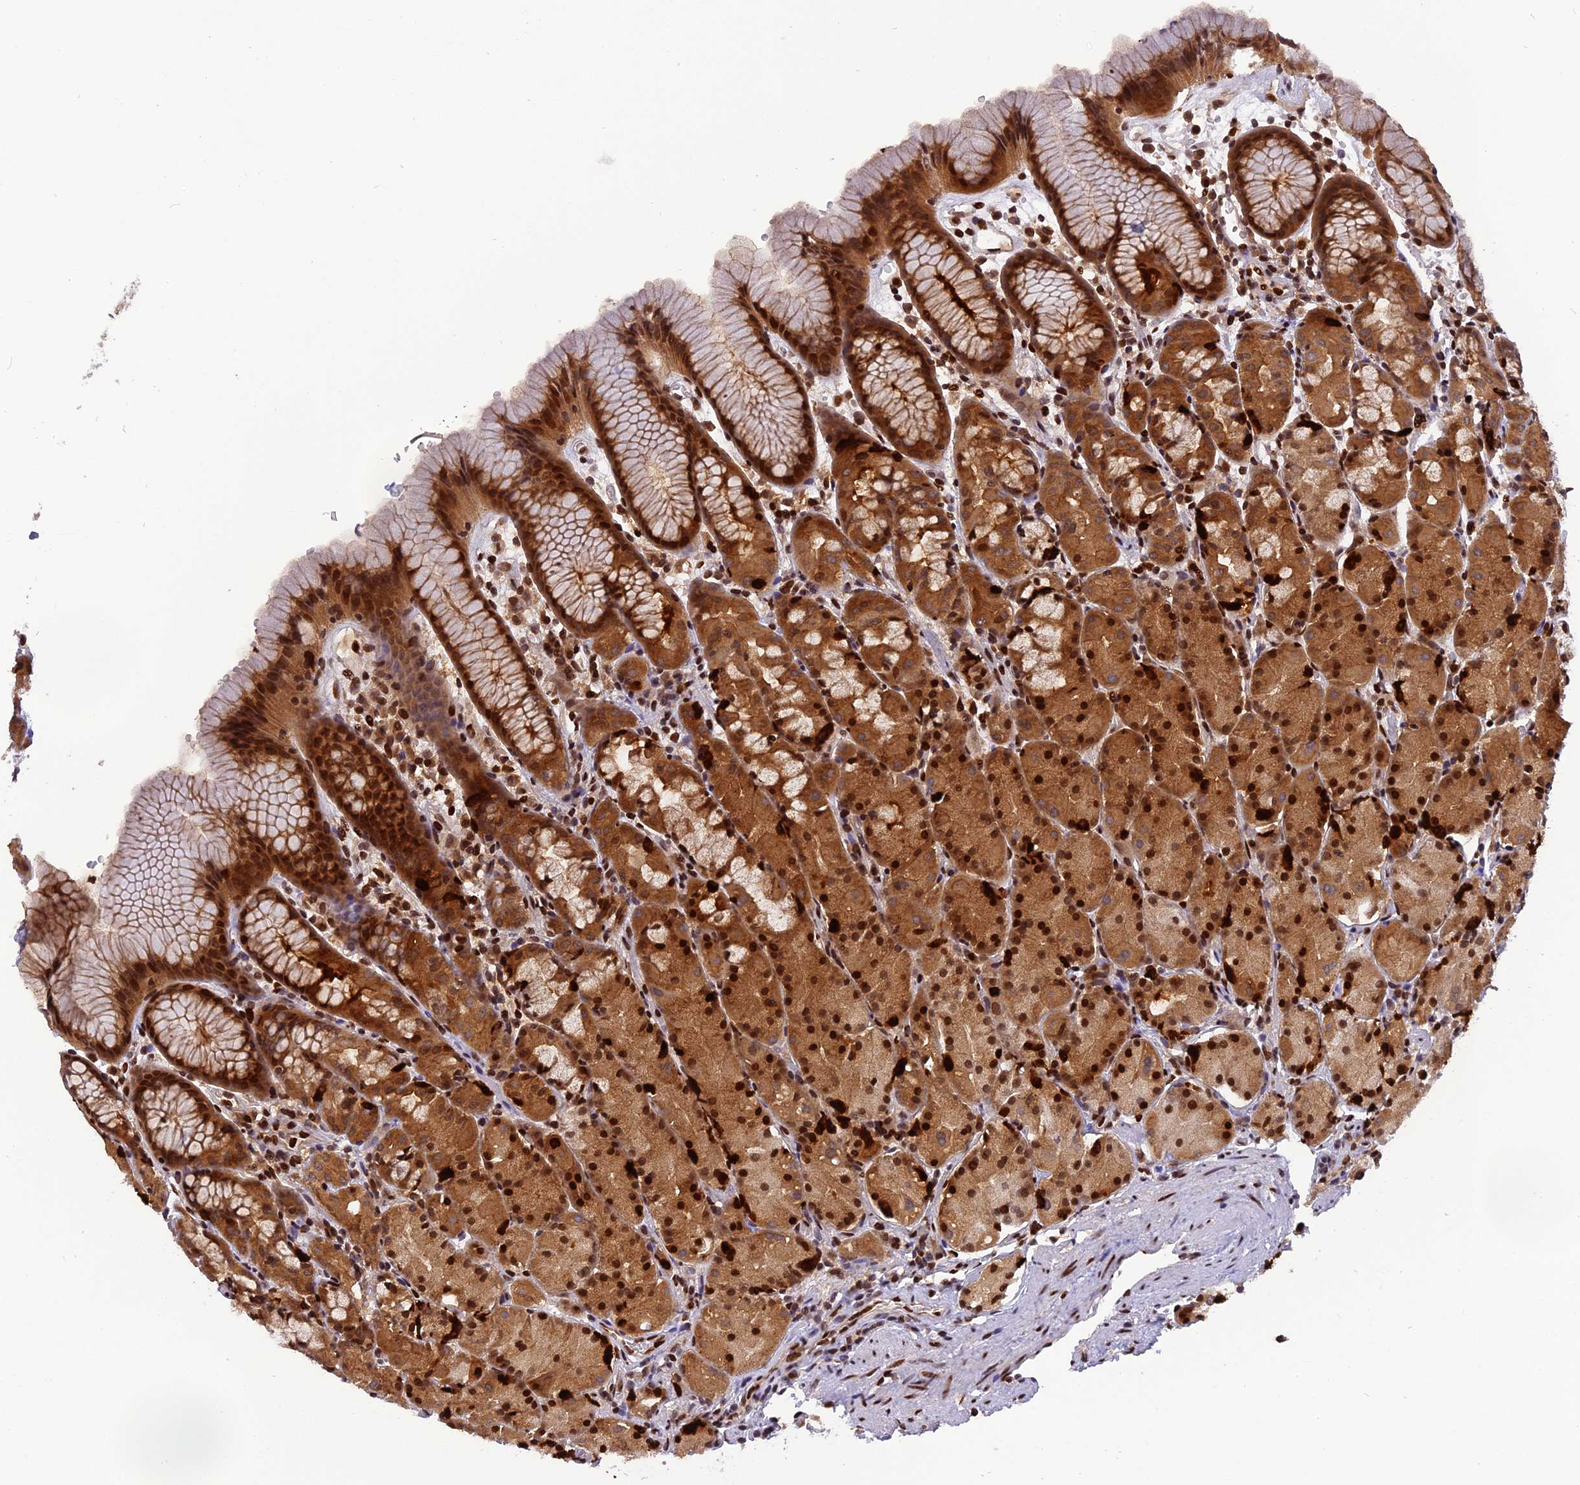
{"staining": {"intensity": "strong", "quantity": ">75%", "location": "cytoplasmic/membranous,nuclear"}, "tissue": "stomach", "cell_type": "Glandular cells", "image_type": "normal", "snomed": [{"axis": "morphology", "description": "Normal tissue, NOS"}, {"axis": "topography", "description": "Stomach, upper"}], "caption": "This histopathology image shows benign stomach stained with IHC to label a protein in brown. The cytoplasmic/membranous,nuclear of glandular cells show strong positivity for the protein. Nuclei are counter-stained blue.", "gene": "RABGGTA", "patient": {"sex": "male", "age": 47}}